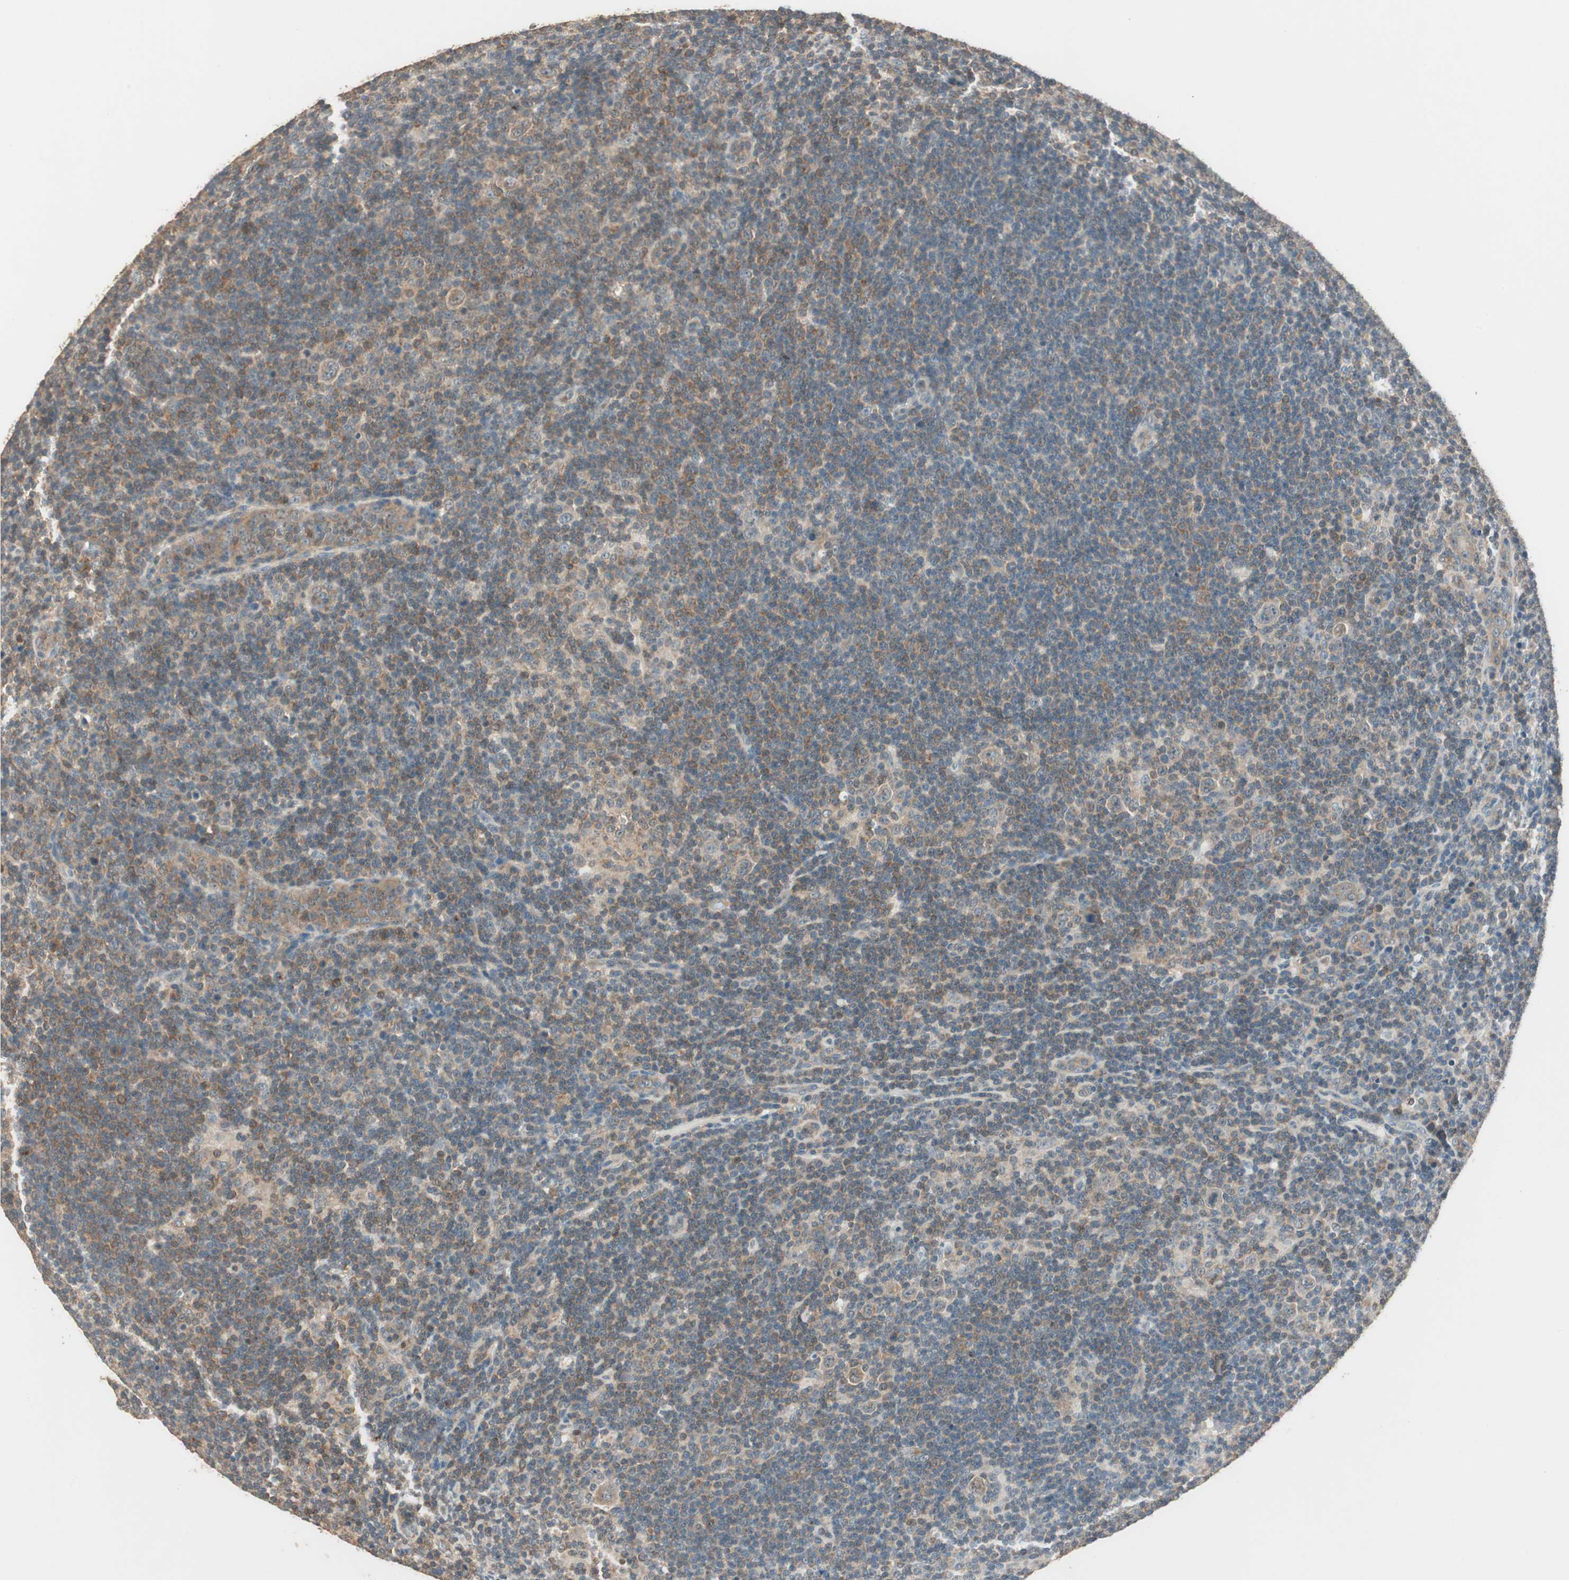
{"staining": {"intensity": "moderate", "quantity": "25%-75%", "location": "cytoplasmic/membranous"}, "tissue": "lymphoma", "cell_type": "Tumor cells", "image_type": "cancer", "snomed": [{"axis": "morphology", "description": "Hodgkin's disease, NOS"}, {"axis": "topography", "description": "Lymph node"}], "caption": "IHC (DAB (3,3'-diaminobenzidine)) staining of lymphoma demonstrates moderate cytoplasmic/membranous protein positivity in about 25%-75% of tumor cells.", "gene": "TRIM21", "patient": {"sex": "female", "age": 57}}